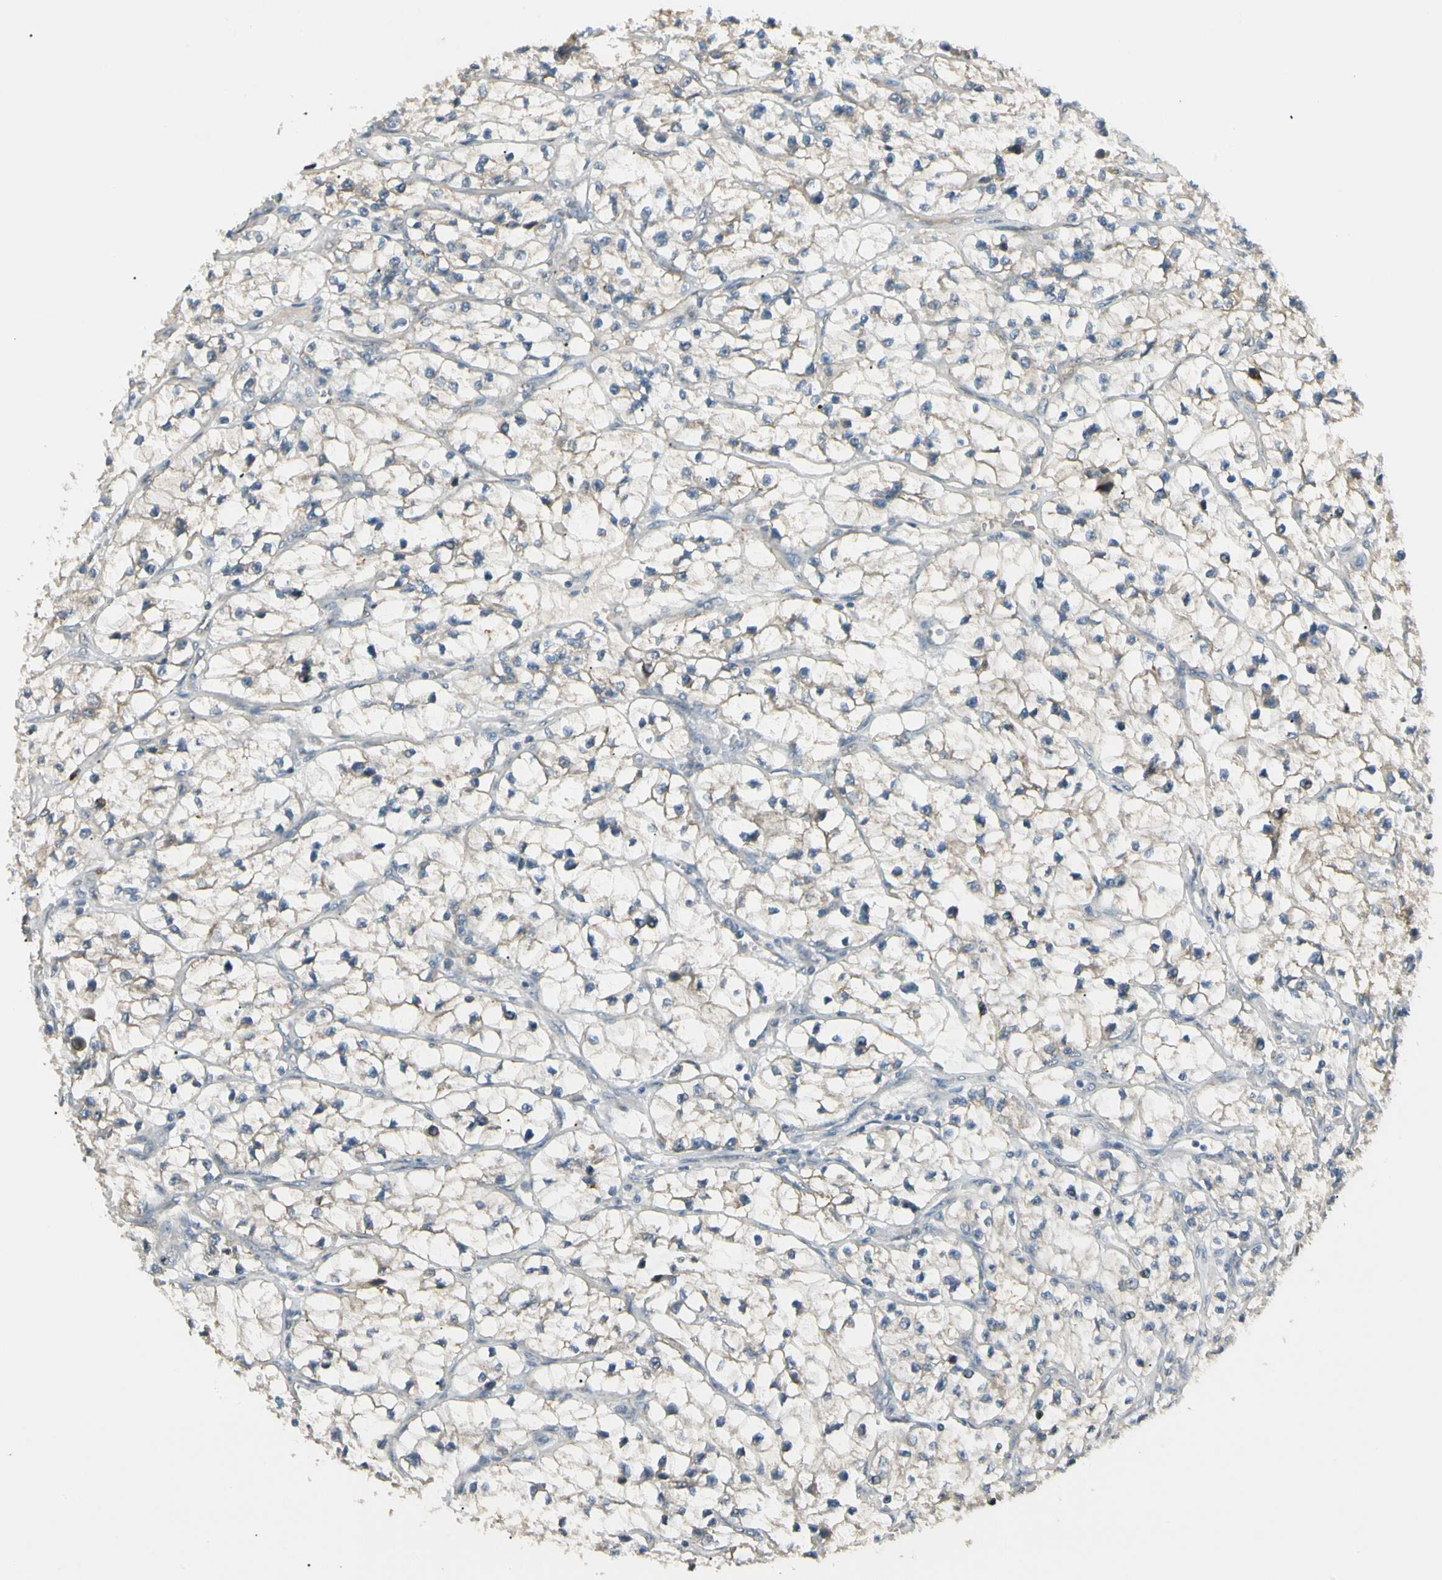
{"staining": {"intensity": "weak", "quantity": "25%-75%", "location": "cytoplasmic/membranous"}, "tissue": "renal cancer", "cell_type": "Tumor cells", "image_type": "cancer", "snomed": [{"axis": "morphology", "description": "Adenocarcinoma, NOS"}, {"axis": "topography", "description": "Kidney"}], "caption": "A high-resolution image shows IHC staining of renal cancer (adenocarcinoma), which reveals weak cytoplasmic/membranous expression in approximately 25%-75% of tumor cells.", "gene": "P3H2", "patient": {"sex": "female", "age": 57}}